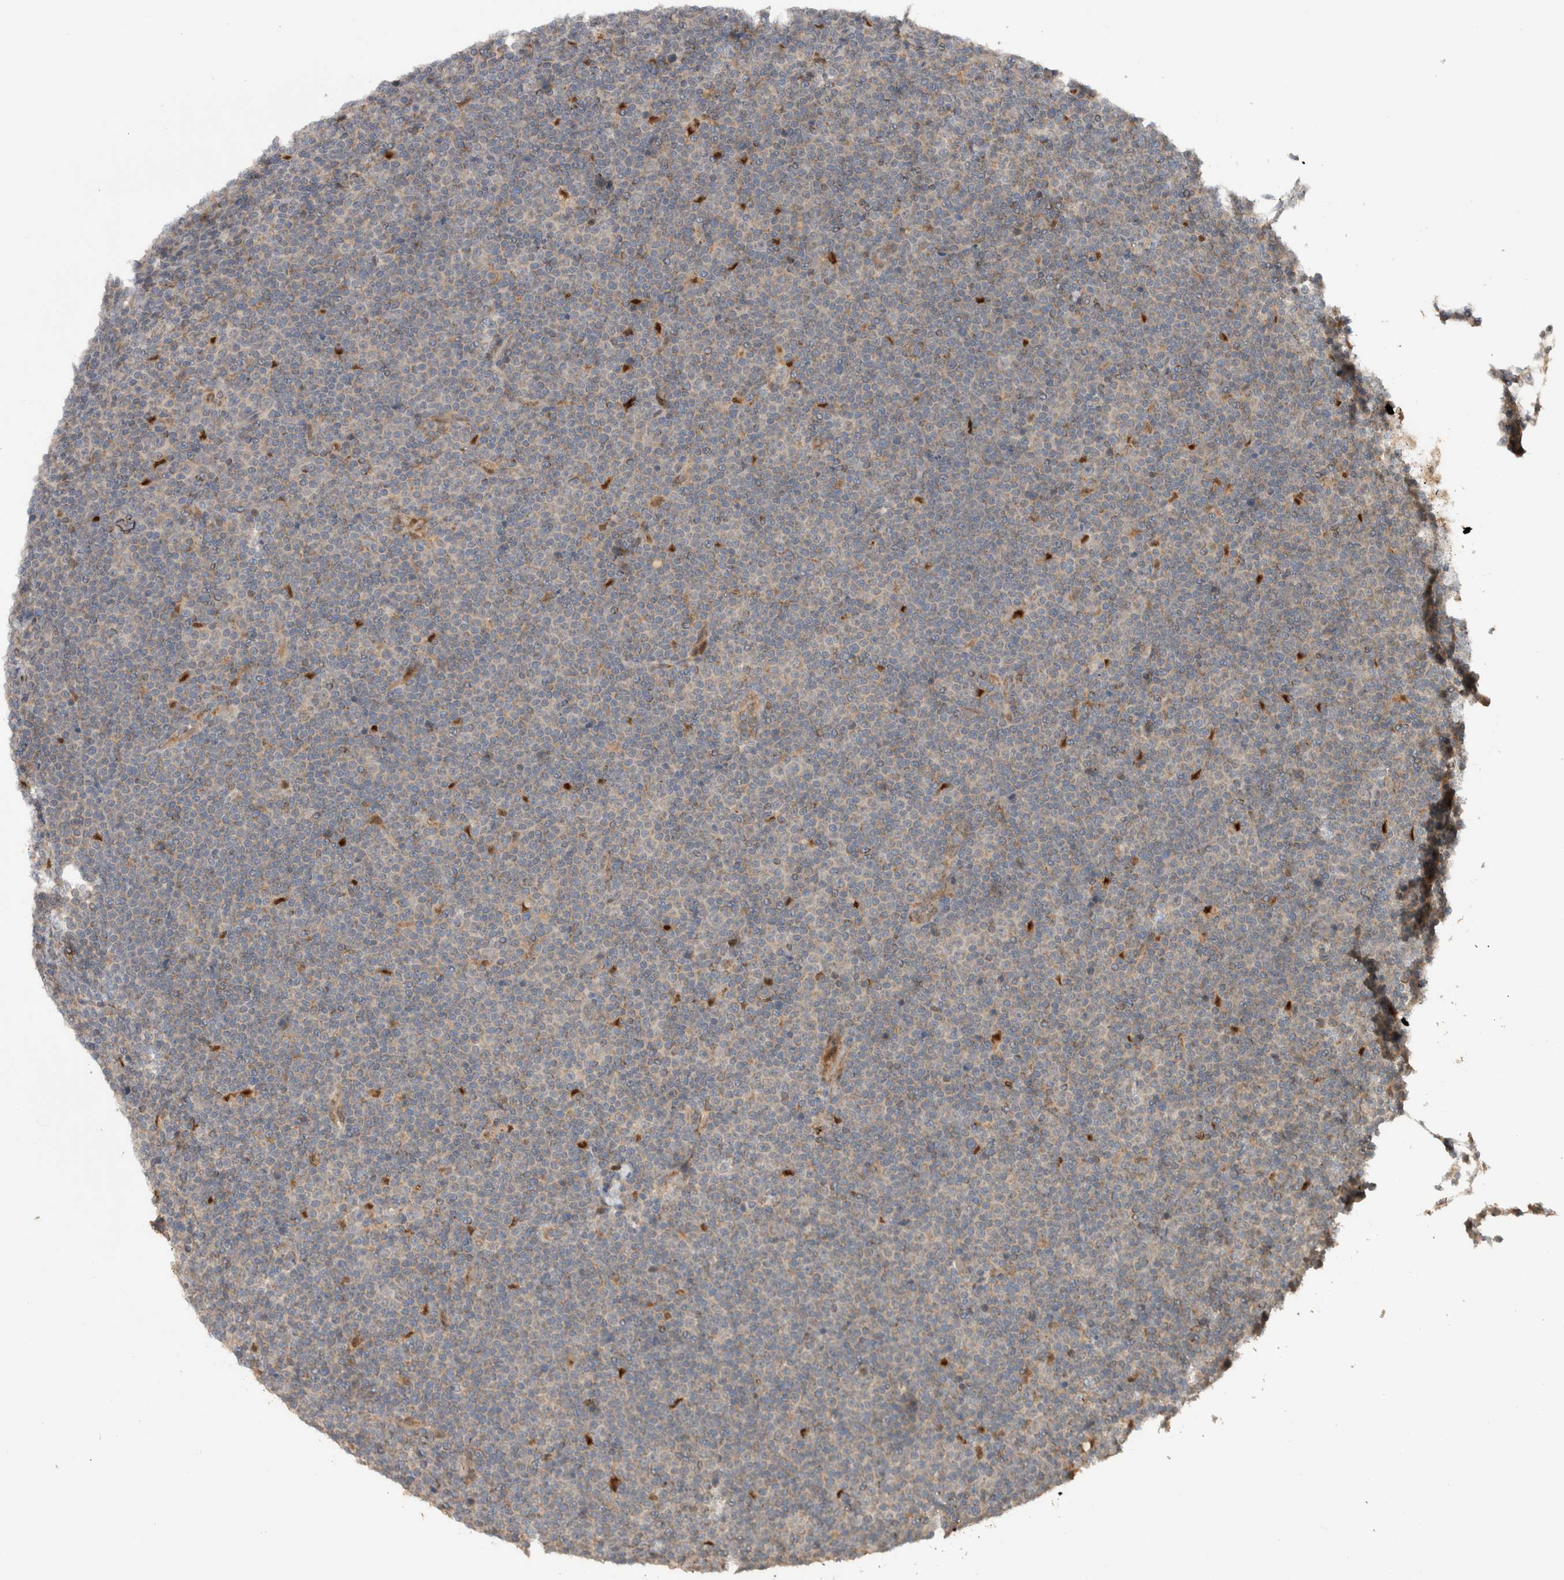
{"staining": {"intensity": "weak", "quantity": "25%-75%", "location": "cytoplasmic/membranous"}, "tissue": "lymphoma", "cell_type": "Tumor cells", "image_type": "cancer", "snomed": [{"axis": "morphology", "description": "Malignant lymphoma, non-Hodgkin's type, Low grade"}, {"axis": "topography", "description": "Lymph node"}], "caption": "Approximately 25%-75% of tumor cells in human lymphoma display weak cytoplasmic/membranous protein expression as visualized by brown immunohistochemical staining.", "gene": "VPS53", "patient": {"sex": "female", "age": 67}}